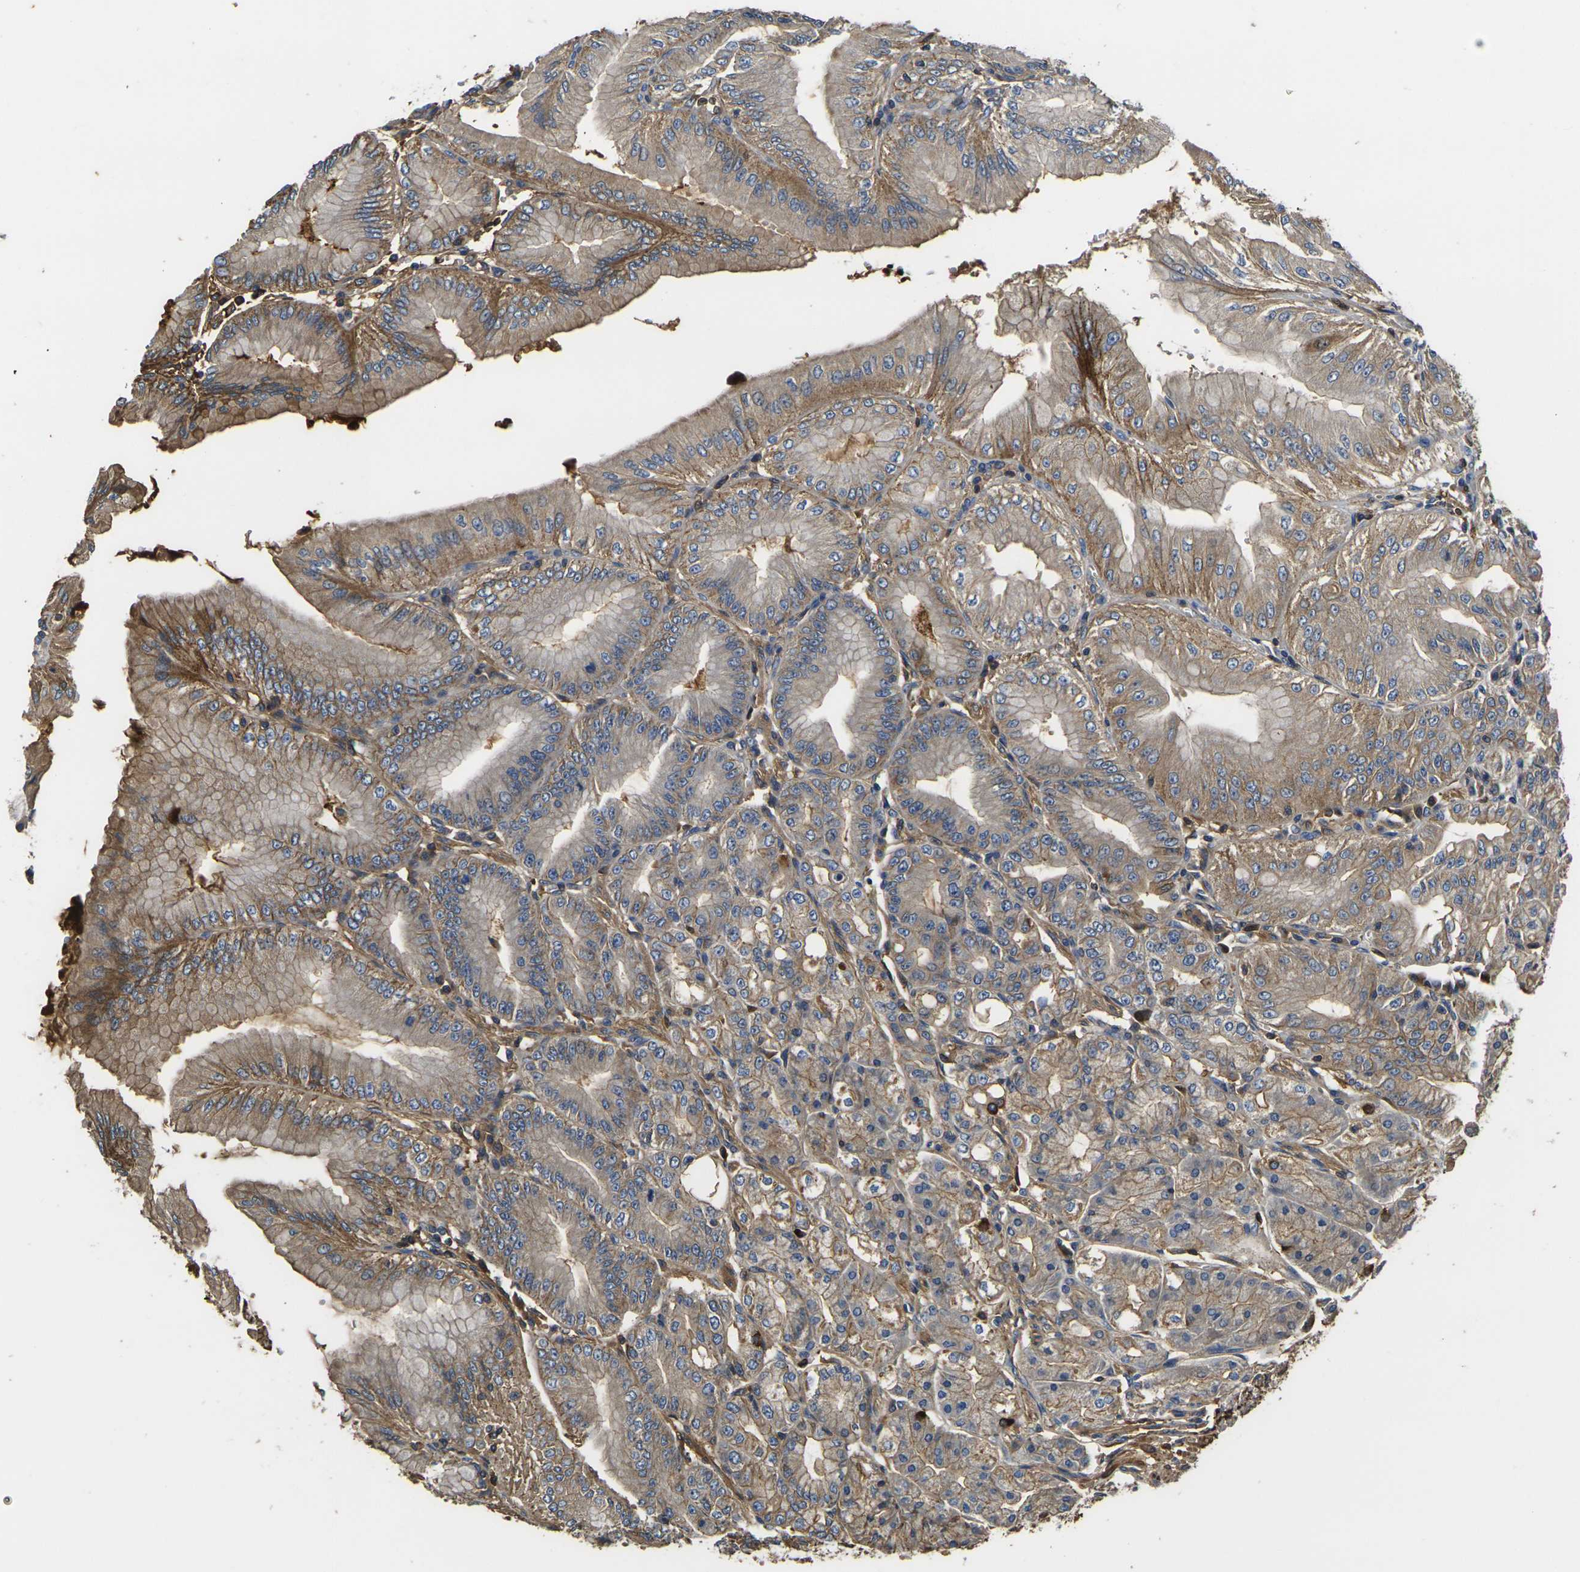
{"staining": {"intensity": "moderate", "quantity": "25%-75%", "location": "cytoplasmic/membranous"}, "tissue": "stomach", "cell_type": "Glandular cells", "image_type": "normal", "snomed": [{"axis": "morphology", "description": "Normal tissue, NOS"}, {"axis": "topography", "description": "Stomach, lower"}], "caption": "This image displays IHC staining of benign stomach, with medium moderate cytoplasmic/membranous staining in about 25%-75% of glandular cells.", "gene": "HSPG2", "patient": {"sex": "male", "age": 71}}